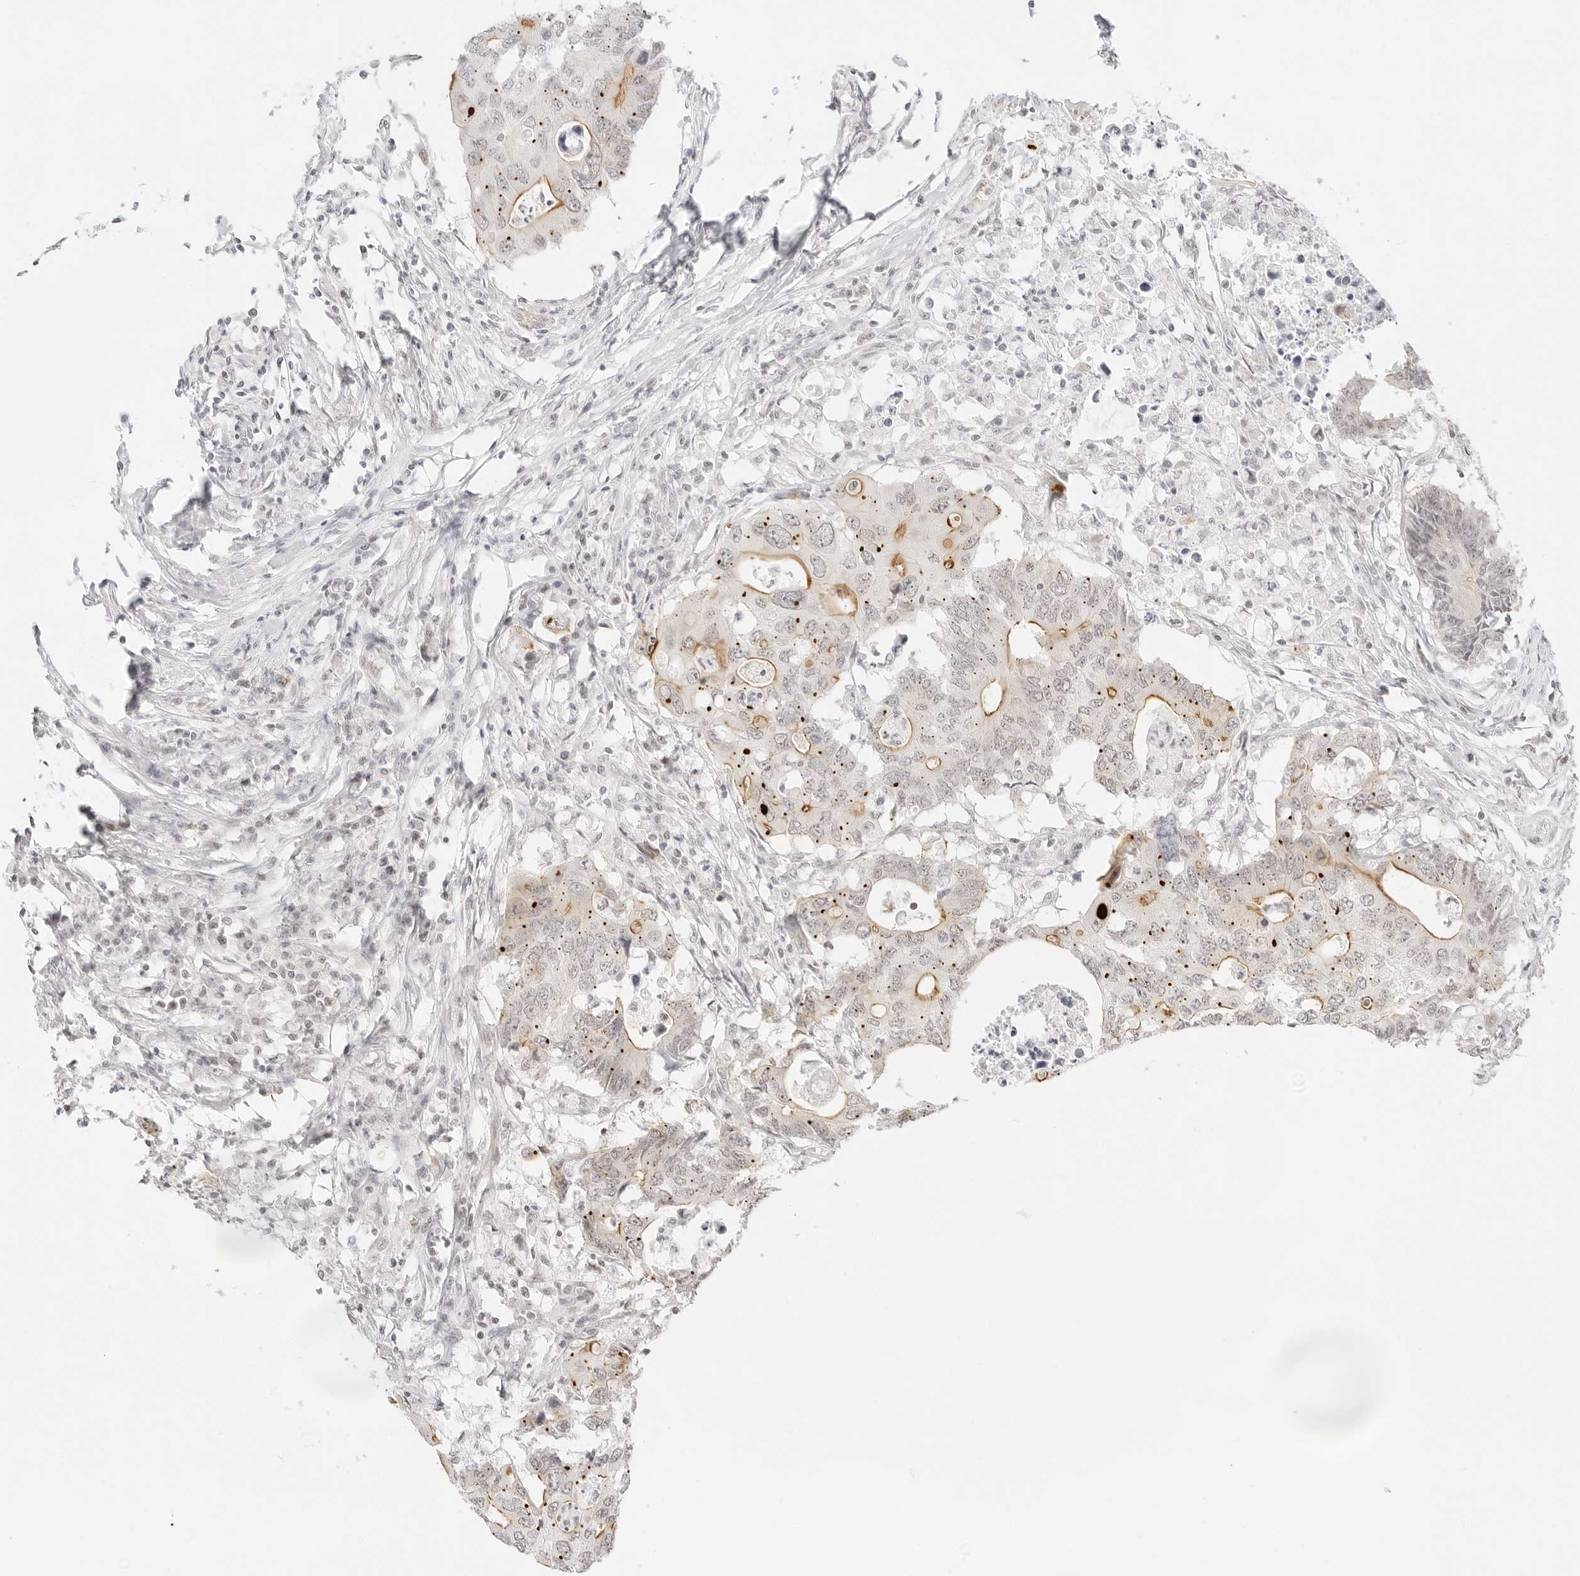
{"staining": {"intensity": "moderate", "quantity": "25%-75%", "location": "cytoplasmic/membranous"}, "tissue": "colorectal cancer", "cell_type": "Tumor cells", "image_type": "cancer", "snomed": [{"axis": "morphology", "description": "Adenocarcinoma, NOS"}, {"axis": "topography", "description": "Colon"}], "caption": "This is a photomicrograph of immunohistochemistry staining of colorectal adenocarcinoma, which shows moderate expression in the cytoplasmic/membranous of tumor cells.", "gene": "GNAS", "patient": {"sex": "male", "age": 71}}